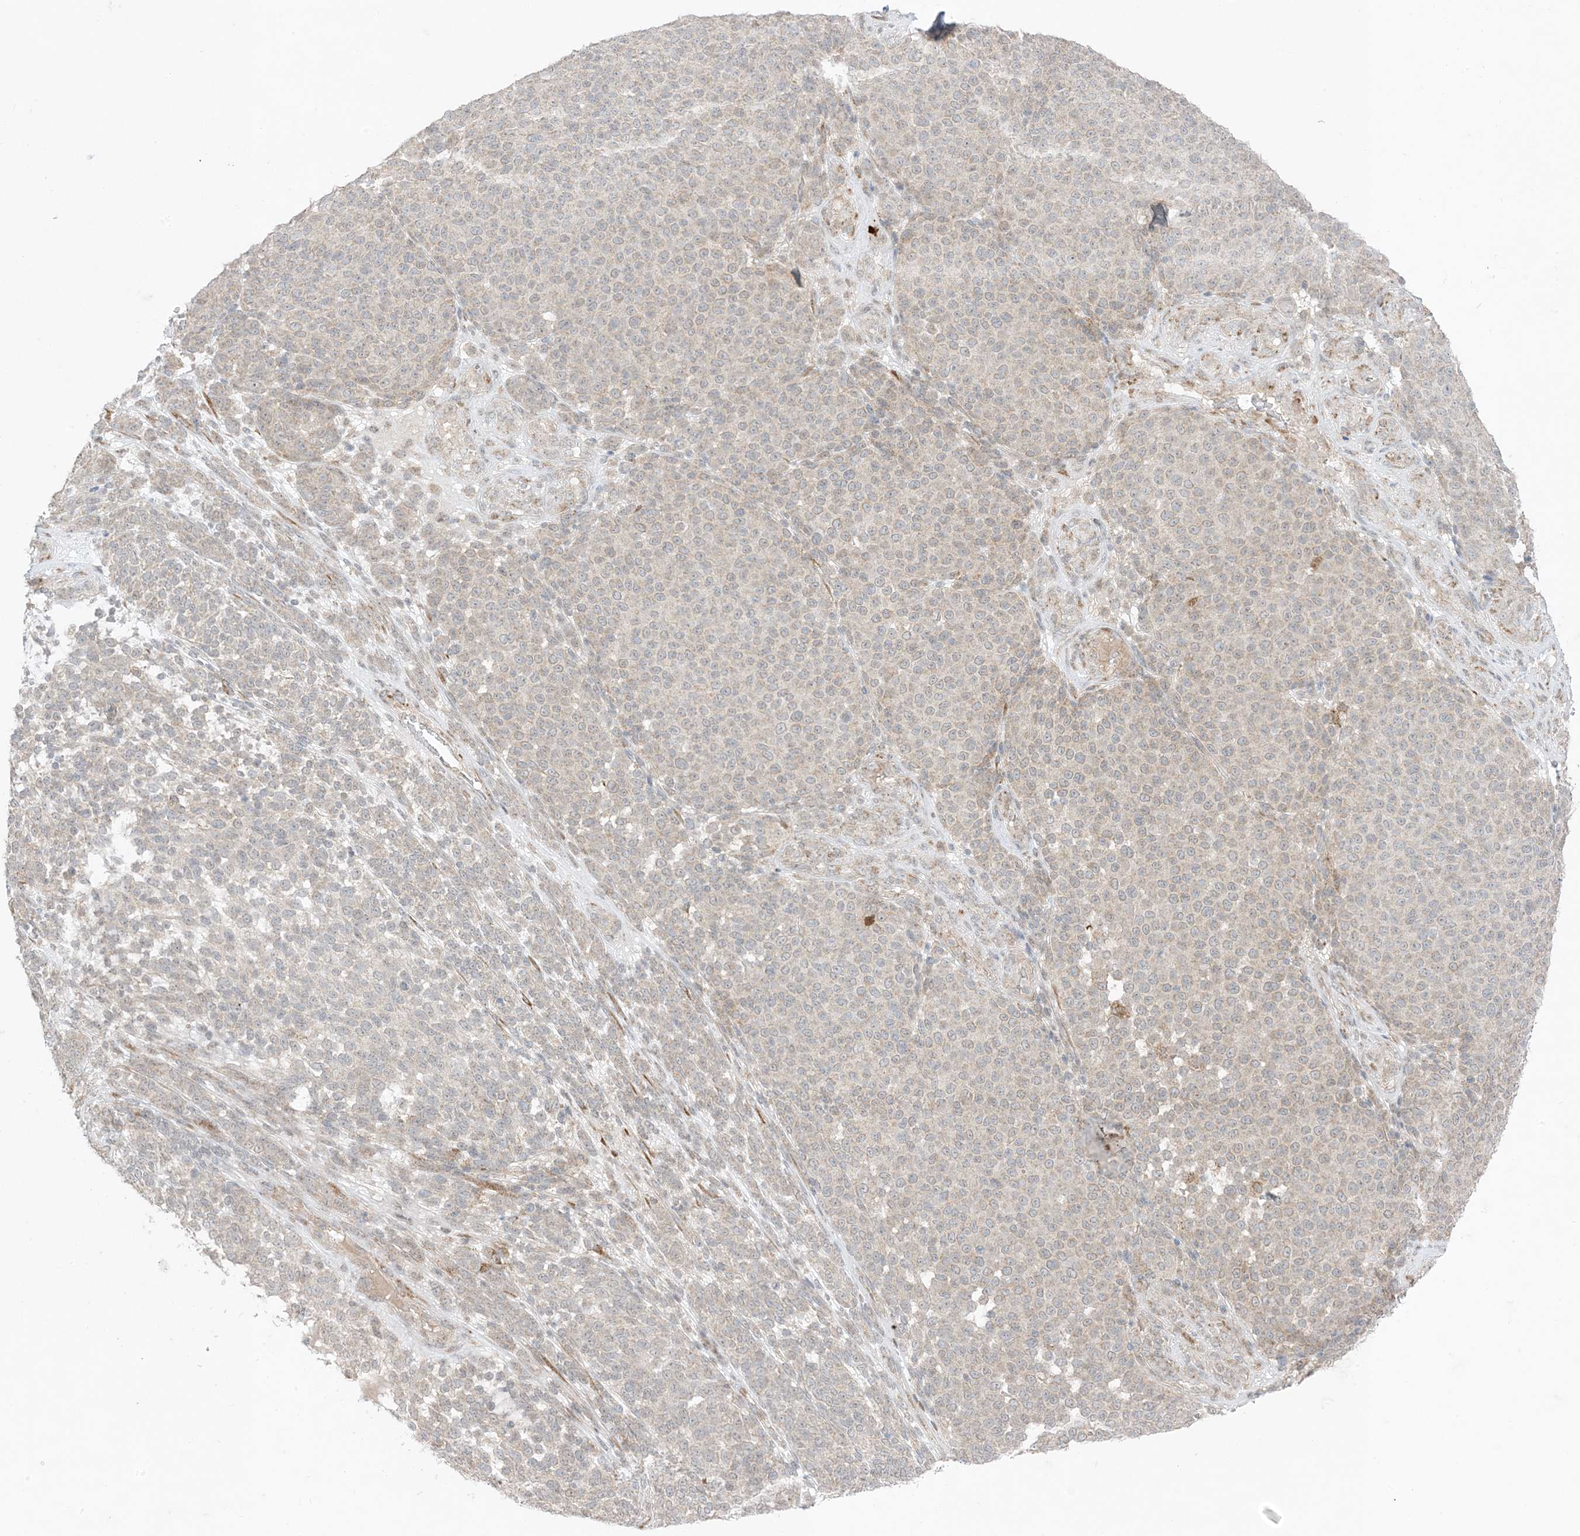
{"staining": {"intensity": "negative", "quantity": "none", "location": "none"}, "tissue": "melanoma", "cell_type": "Tumor cells", "image_type": "cancer", "snomed": [{"axis": "morphology", "description": "Malignant melanoma, NOS"}, {"axis": "topography", "description": "Skin"}], "caption": "DAB (3,3'-diaminobenzidine) immunohistochemical staining of malignant melanoma displays no significant staining in tumor cells.", "gene": "ODC1", "patient": {"sex": "male", "age": 49}}